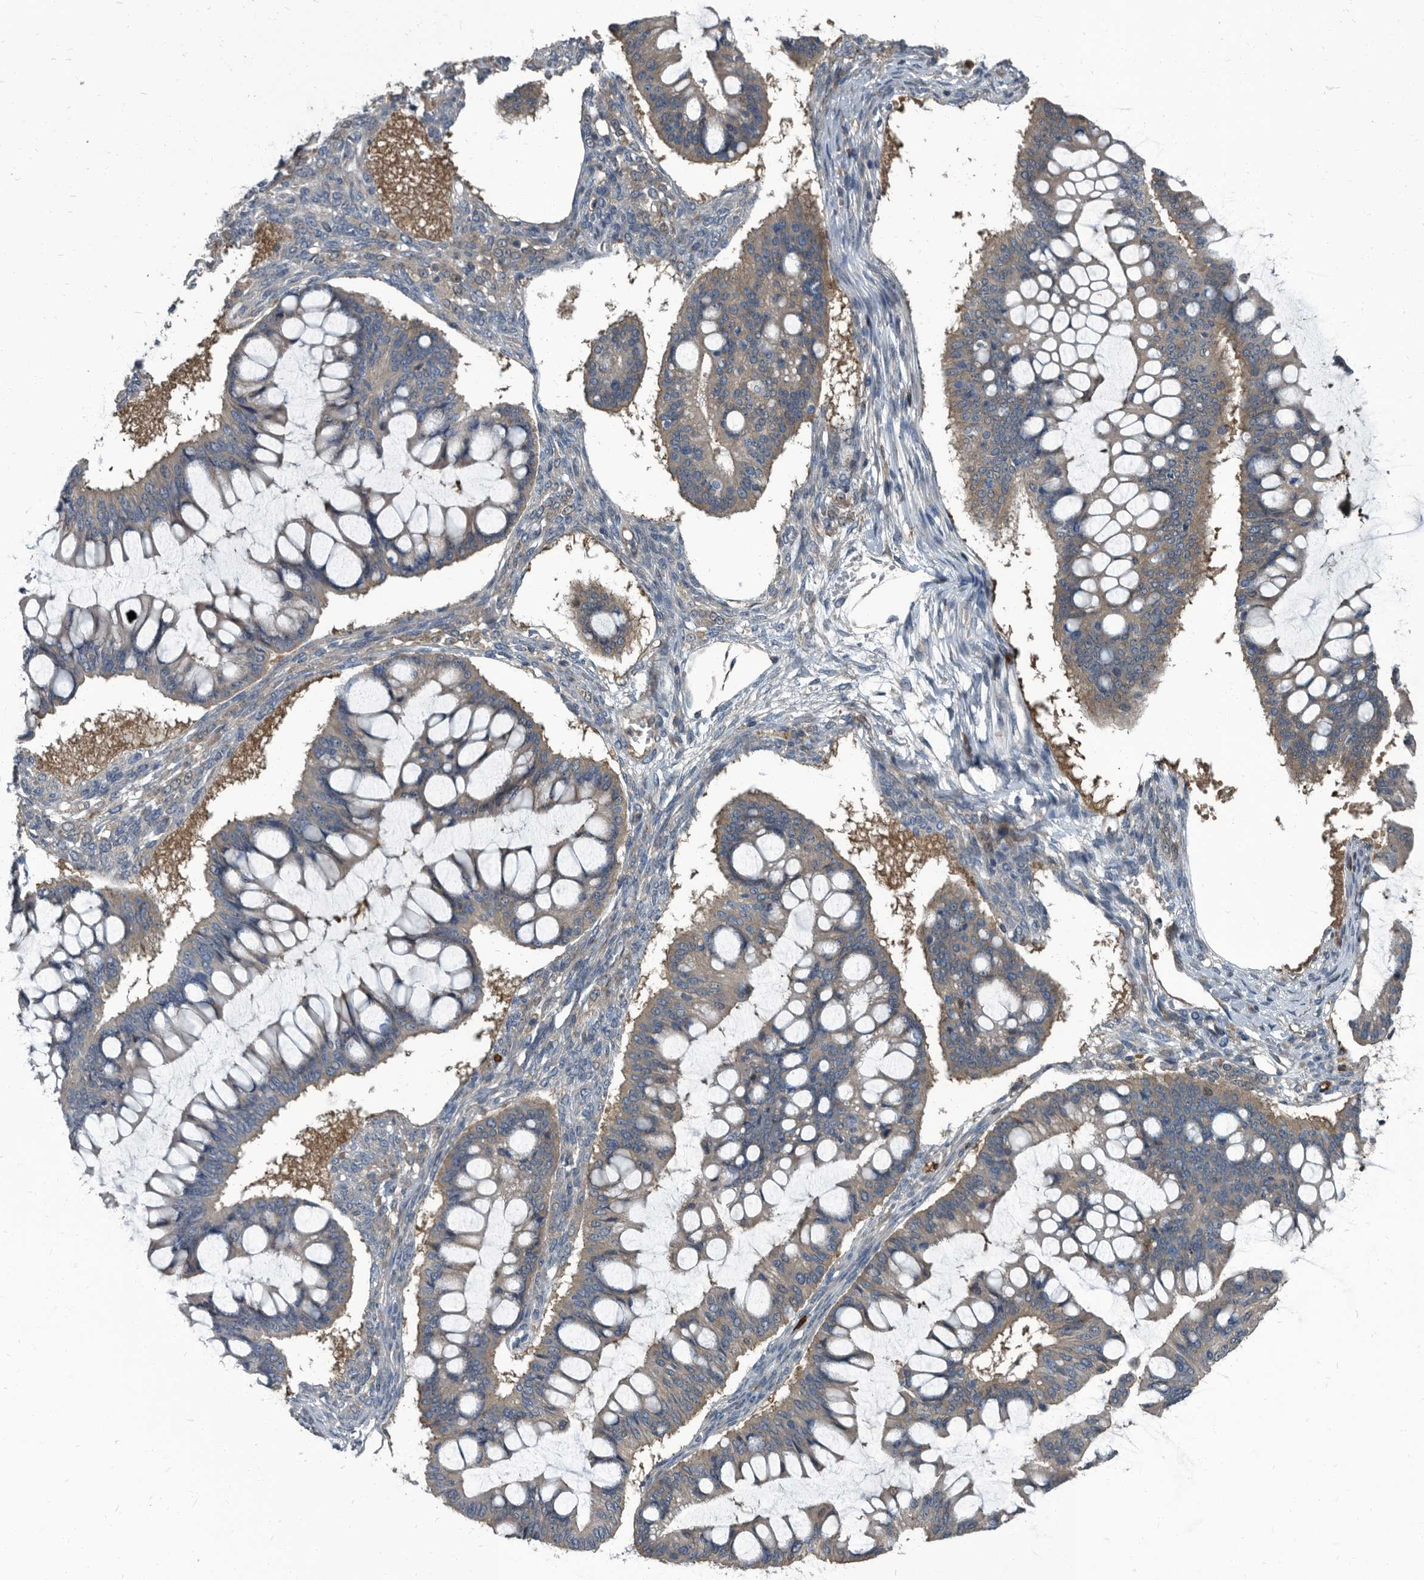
{"staining": {"intensity": "weak", "quantity": "25%-75%", "location": "cytoplasmic/membranous"}, "tissue": "ovarian cancer", "cell_type": "Tumor cells", "image_type": "cancer", "snomed": [{"axis": "morphology", "description": "Cystadenocarcinoma, mucinous, NOS"}, {"axis": "topography", "description": "Ovary"}], "caption": "A micrograph showing weak cytoplasmic/membranous staining in approximately 25%-75% of tumor cells in mucinous cystadenocarcinoma (ovarian), as visualized by brown immunohistochemical staining.", "gene": "CDV3", "patient": {"sex": "female", "age": 73}}